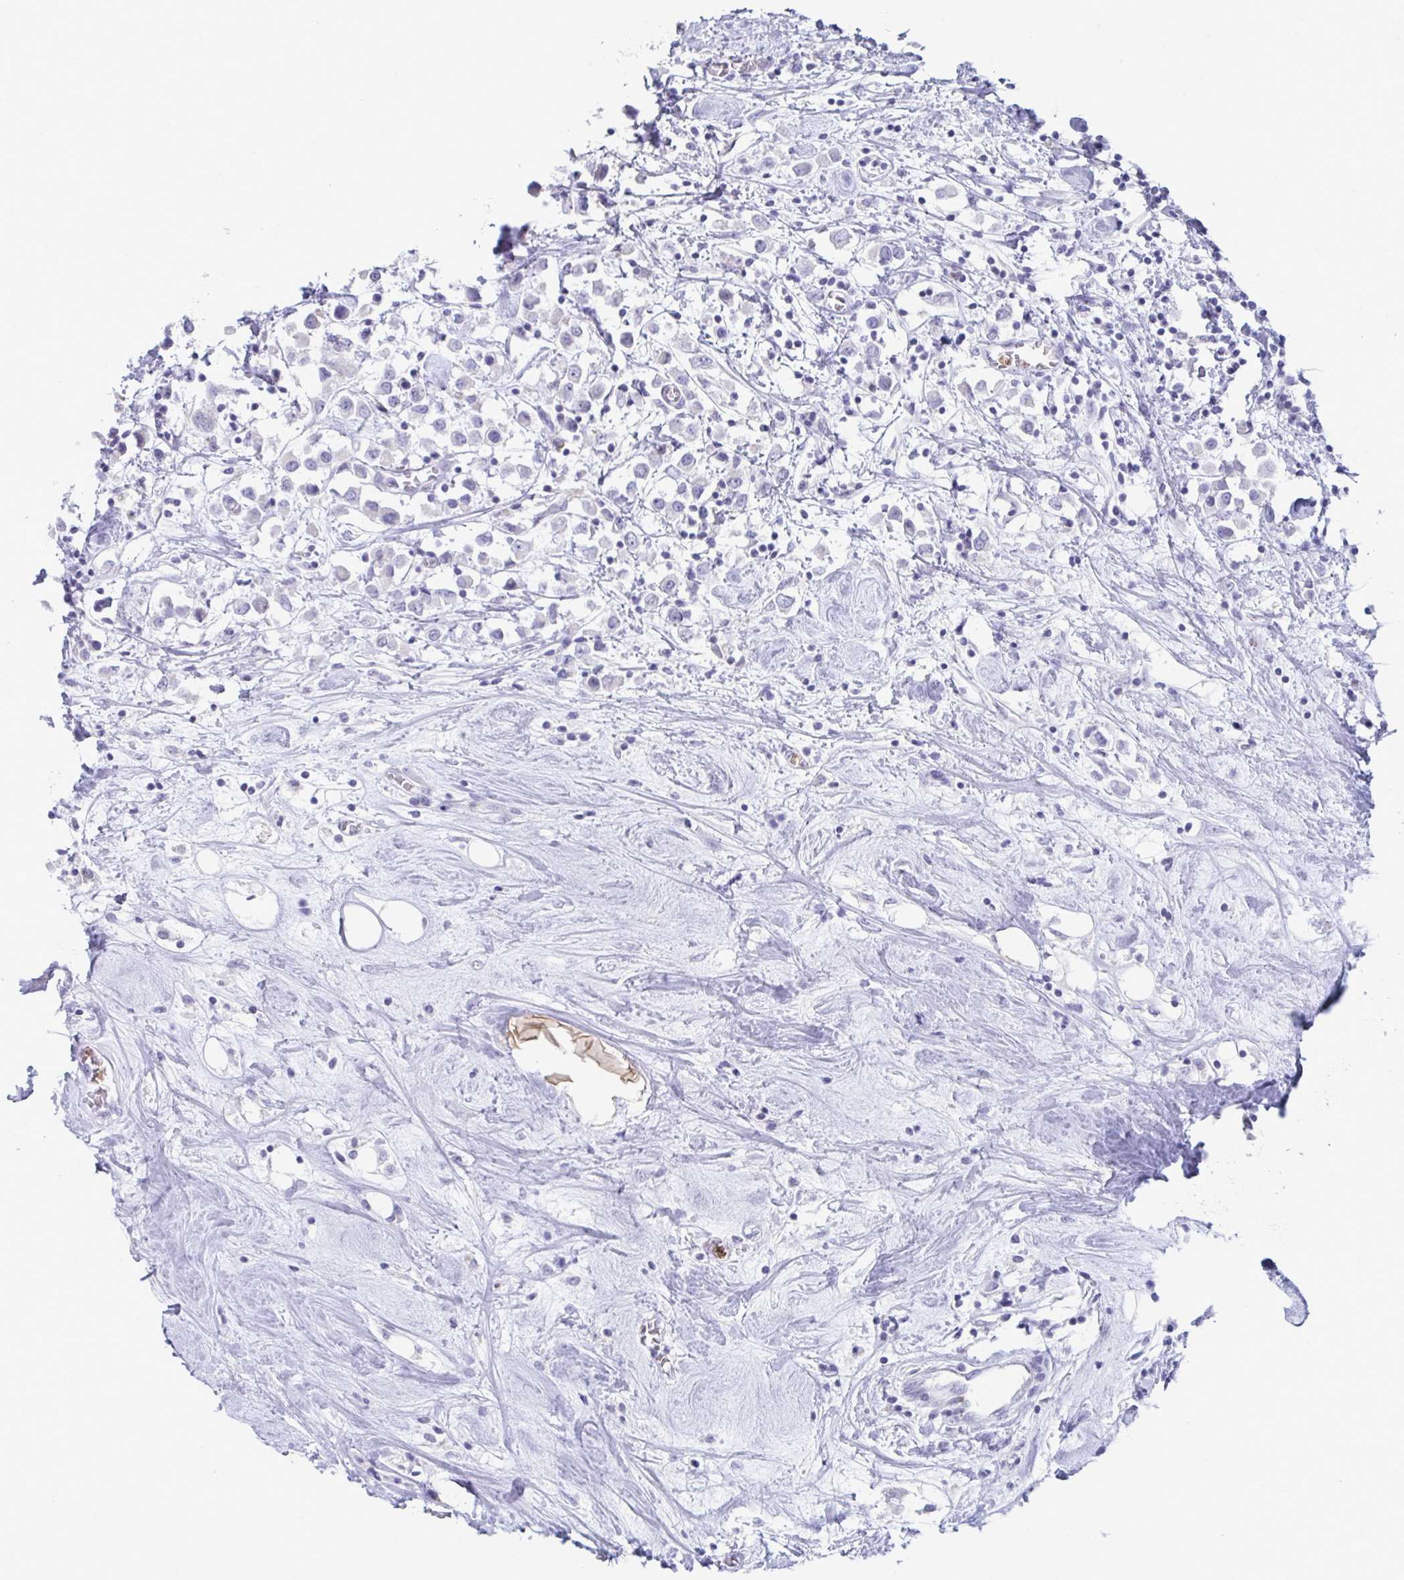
{"staining": {"intensity": "negative", "quantity": "none", "location": "none"}, "tissue": "breast cancer", "cell_type": "Tumor cells", "image_type": "cancer", "snomed": [{"axis": "morphology", "description": "Duct carcinoma"}, {"axis": "topography", "description": "Breast"}], "caption": "The histopathology image shows no staining of tumor cells in breast infiltrating ductal carcinoma.", "gene": "CYP4F11", "patient": {"sex": "female", "age": 61}}